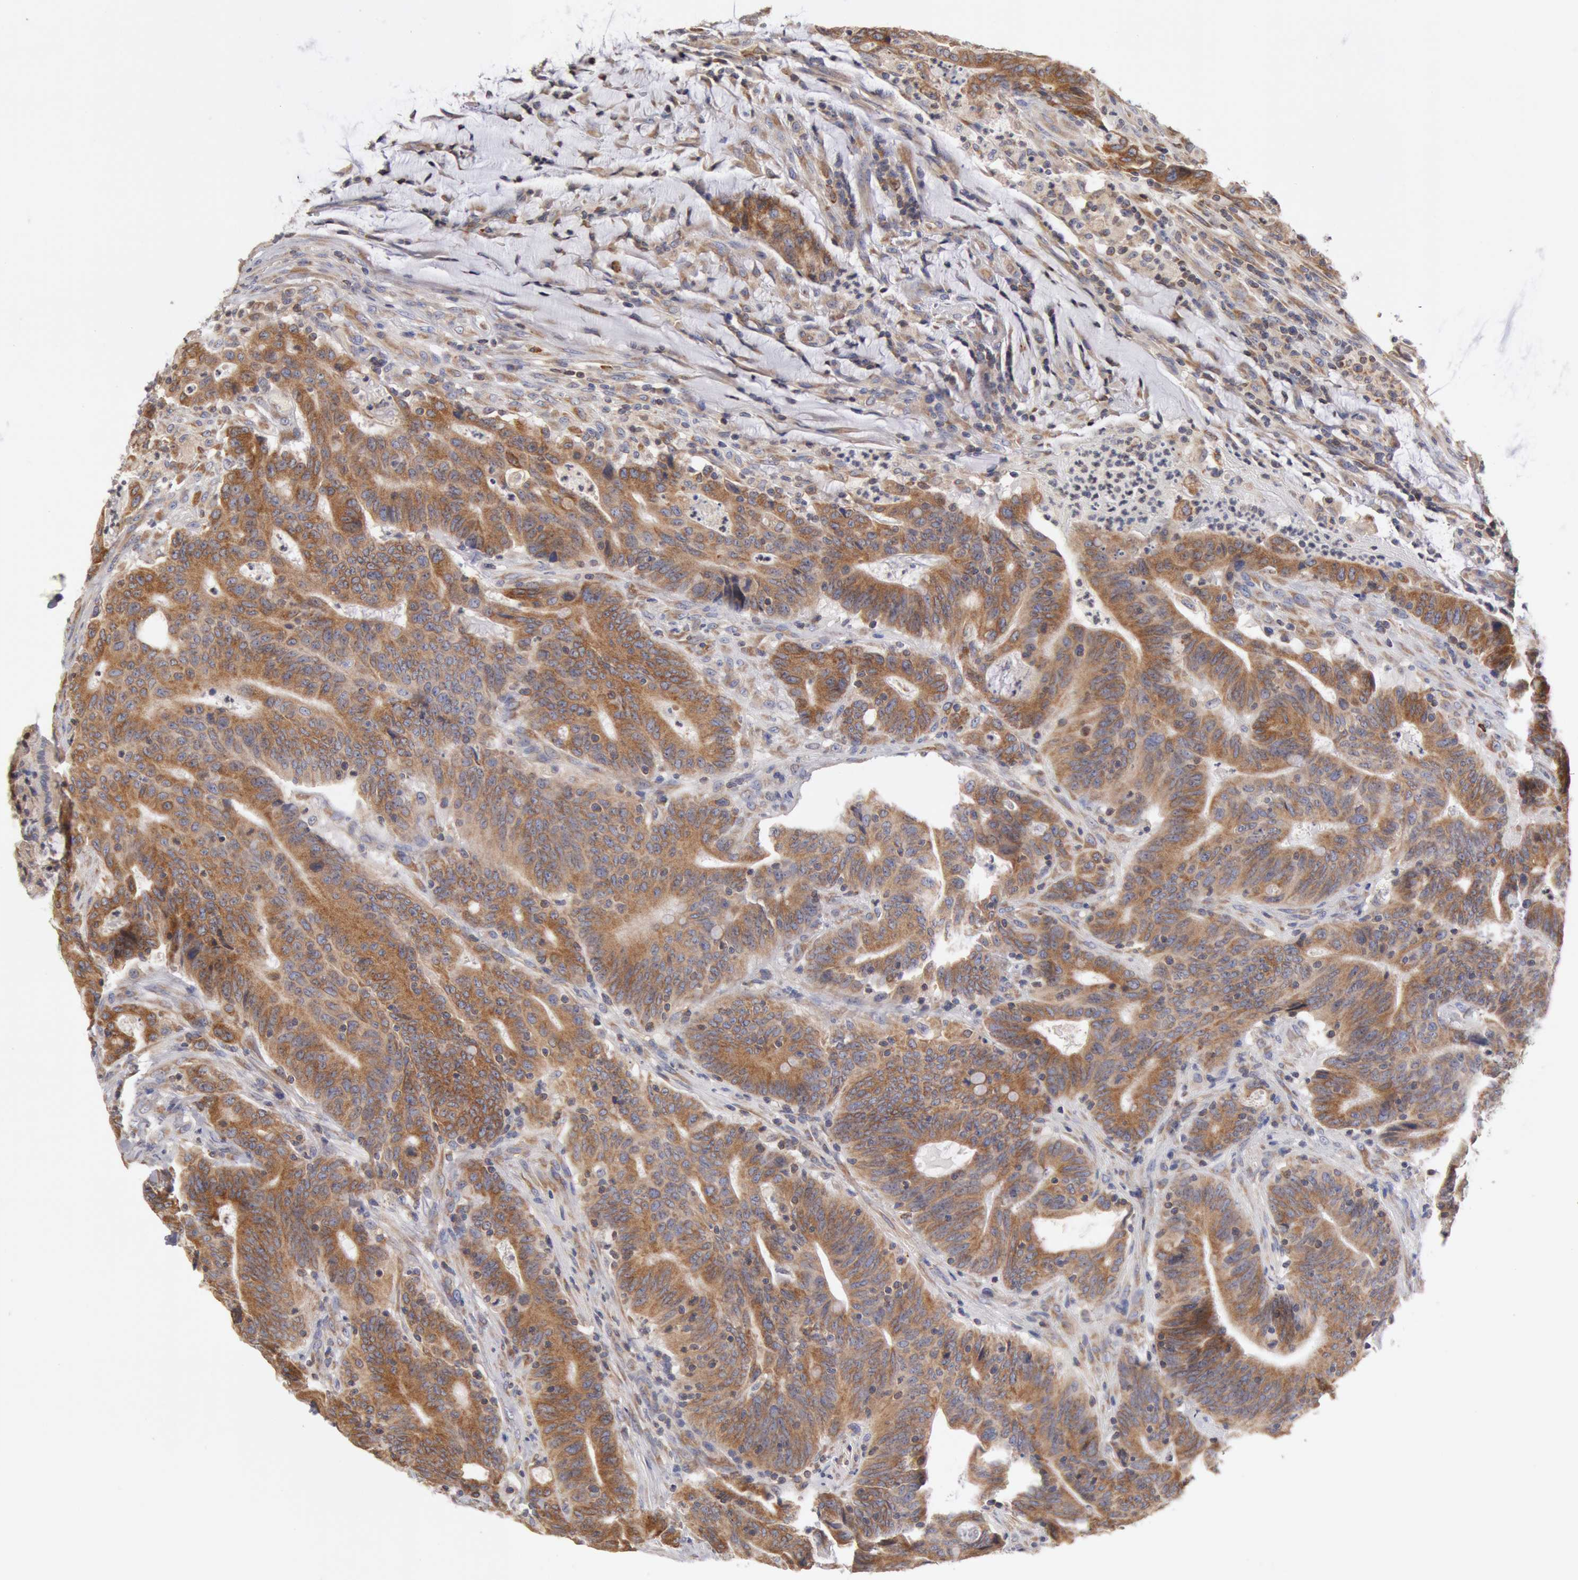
{"staining": {"intensity": "moderate", "quantity": "25%-75%", "location": "cytoplasmic/membranous"}, "tissue": "colorectal cancer", "cell_type": "Tumor cells", "image_type": "cancer", "snomed": [{"axis": "morphology", "description": "Adenocarcinoma, NOS"}, {"axis": "topography", "description": "Colon"}], "caption": "High-power microscopy captured an immunohistochemistry (IHC) histopathology image of colorectal cancer, revealing moderate cytoplasmic/membranous positivity in approximately 25%-75% of tumor cells.", "gene": "OSBPL8", "patient": {"sex": "male", "age": 54}}